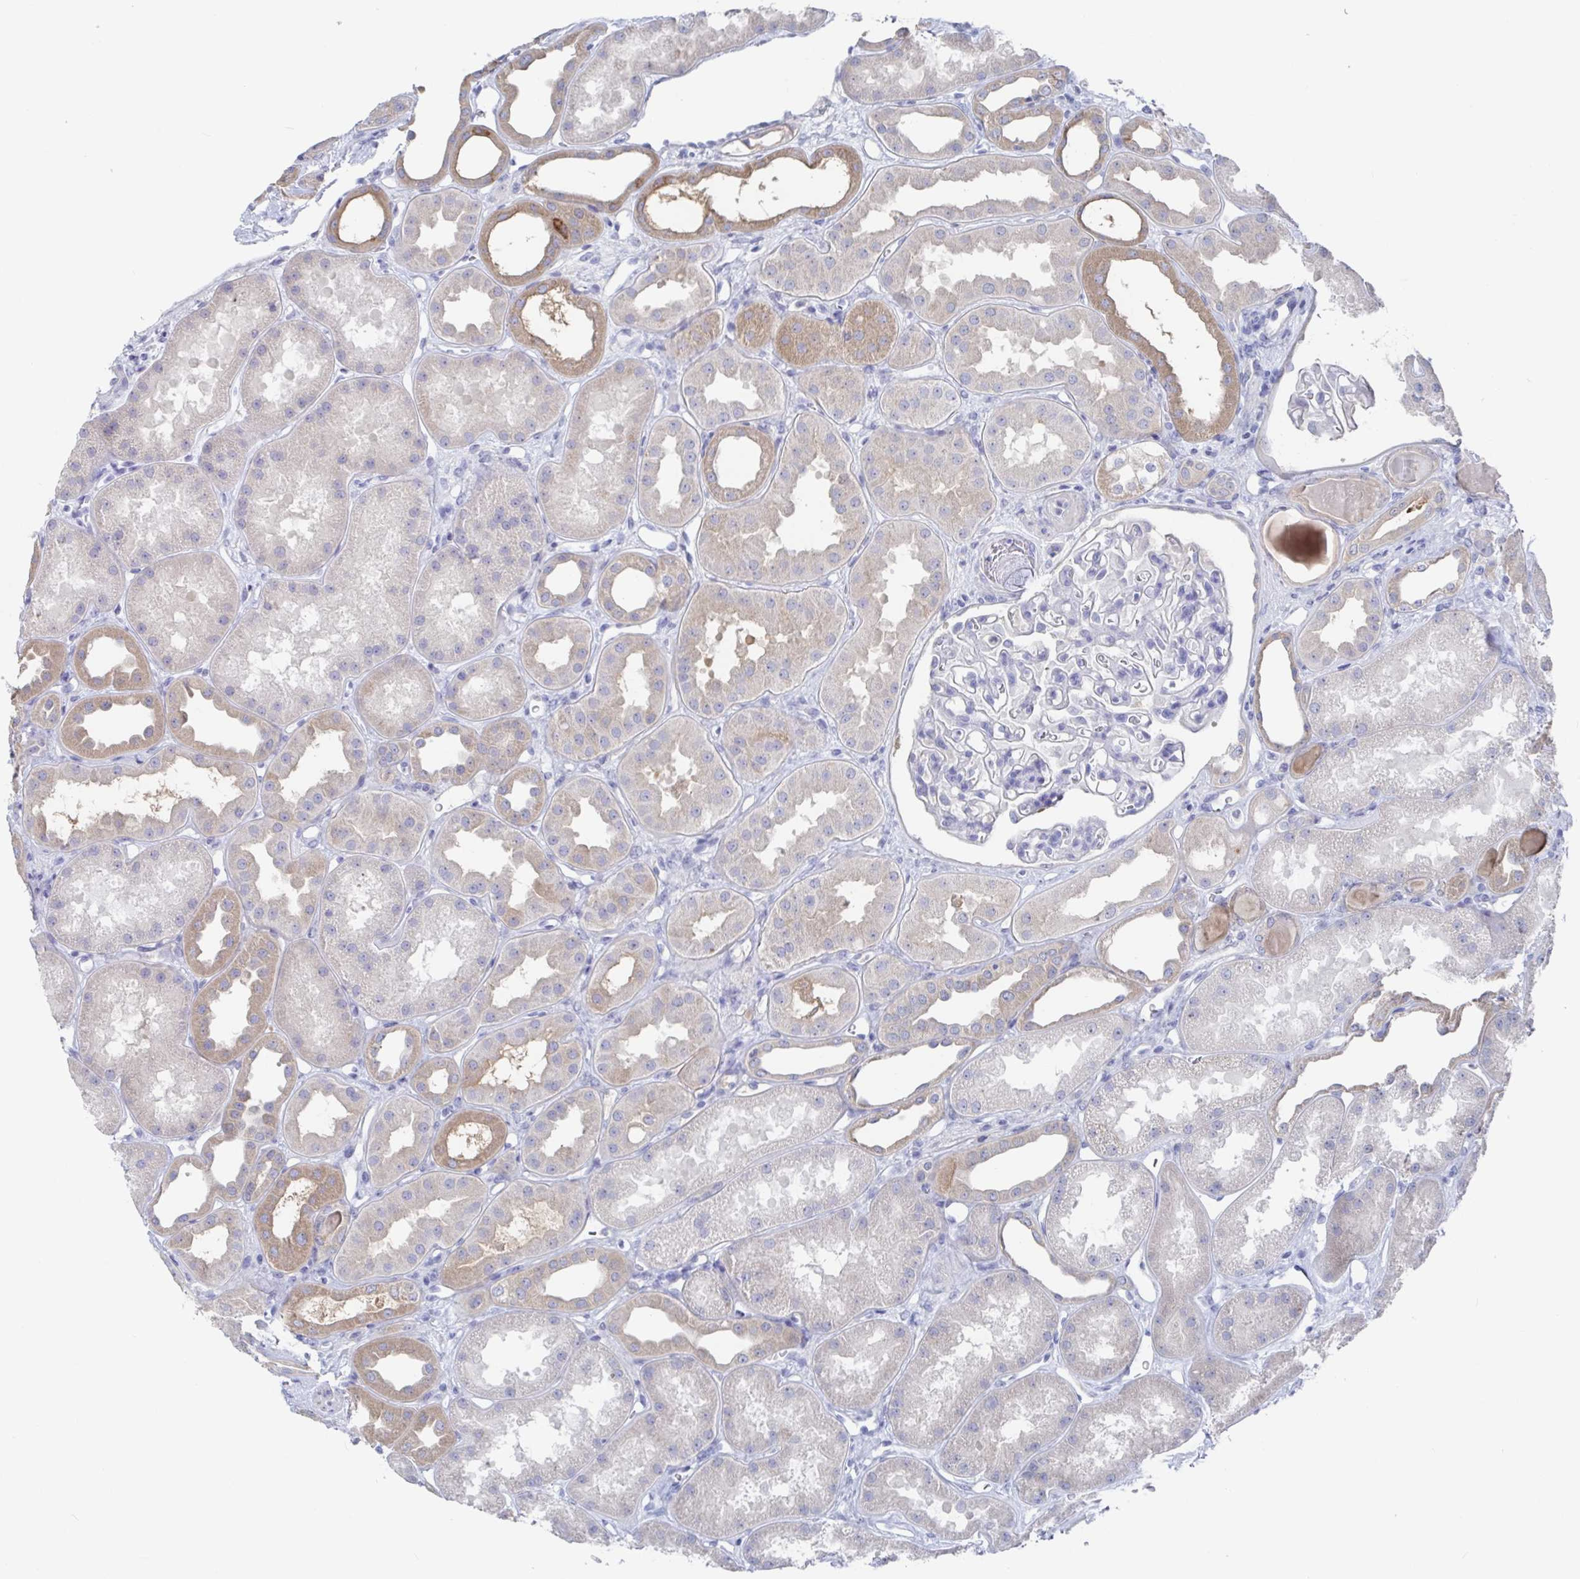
{"staining": {"intensity": "negative", "quantity": "none", "location": "none"}, "tissue": "kidney", "cell_type": "Cells in glomeruli", "image_type": "normal", "snomed": [{"axis": "morphology", "description": "Normal tissue, NOS"}, {"axis": "topography", "description": "Kidney"}], "caption": "Photomicrograph shows no protein positivity in cells in glomeruli of normal kidney.", "gene": "GPR148", "patient": {"sex": "male", "age": 61}}